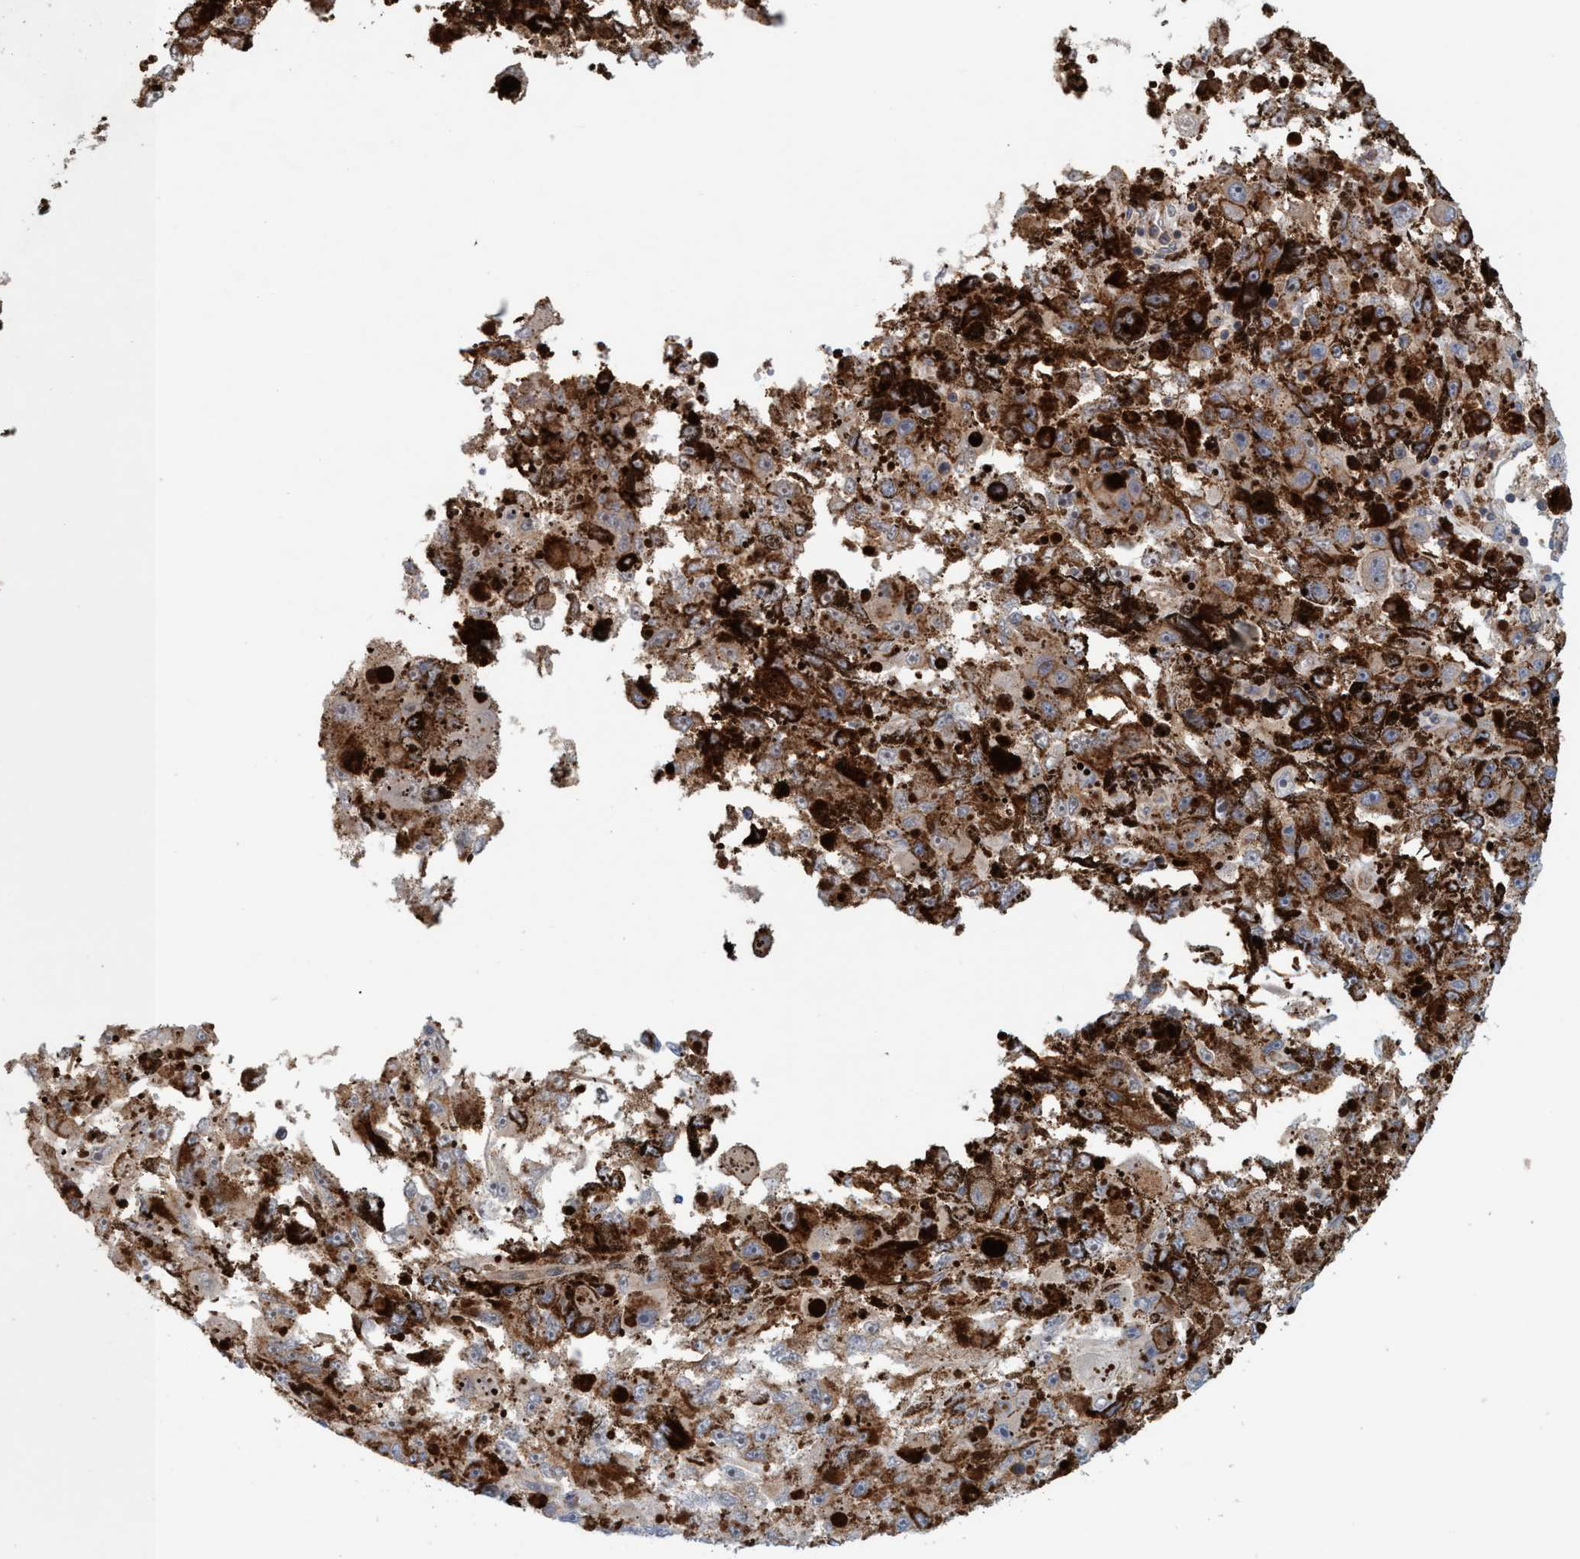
{"staining": {"intensity": "weak", "quantity": "<25%", "location": "cytoplasmic/membranous"}, "tissue": "melanoma", "cell_type": "Tumor cells", "image_type": "cancer", "snomed": [{"axis": "morphology", "description": "Malignant melanoma, NOS"}, {"axis": "topography", "description": "Skin"}], "caption": "Immunohistochemical staining of human malignant melanoma shows no significant staining in tumor cells. (Brightfield microscopy of DAB IHC at high magnification).", "gene": "SPECC1", "patient": {"sex": "female", "age": 104}}